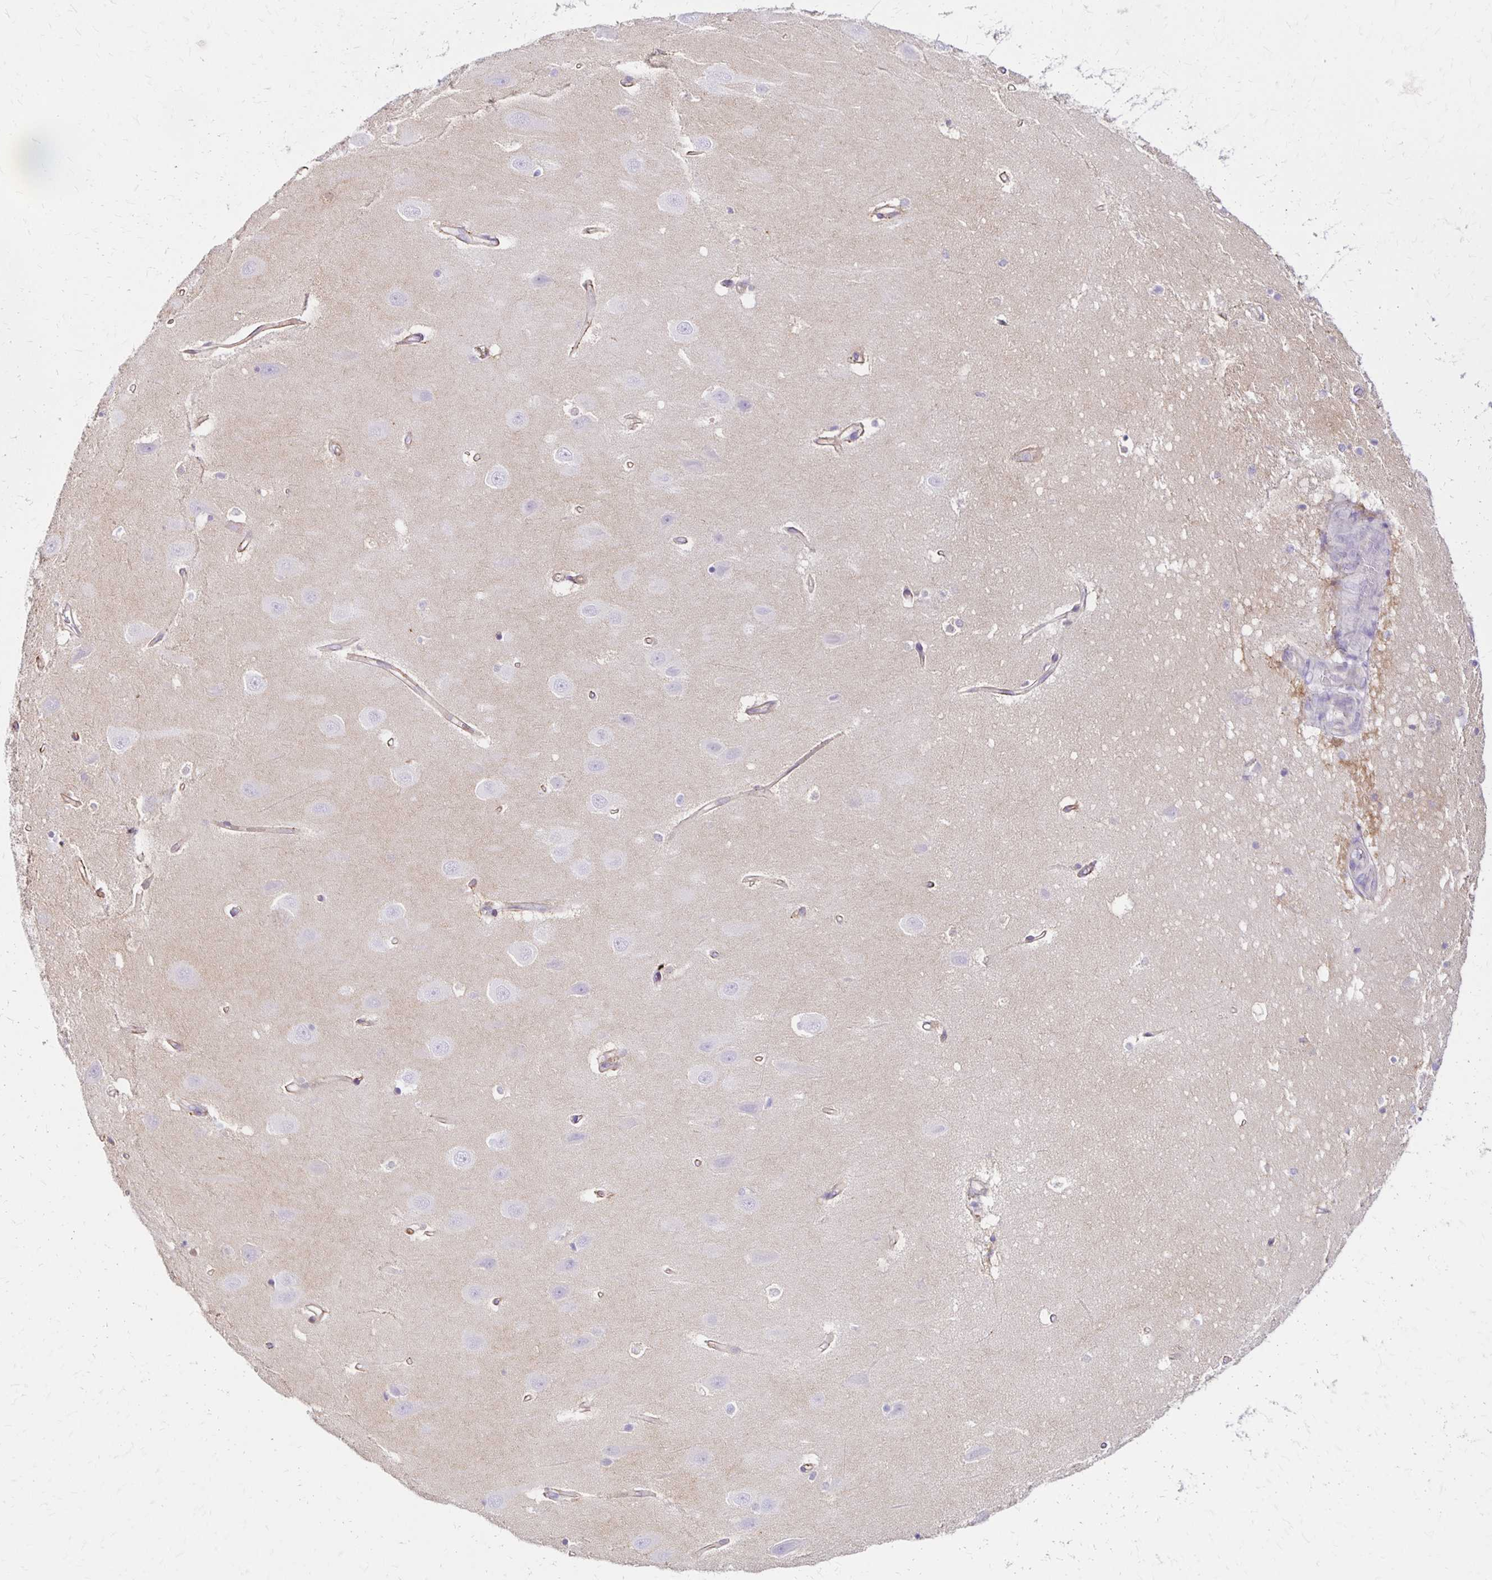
{"staining": {"intensity": "negative", "quantity": "none", "location": "none"}, "tissue": "hippocampus", "cell_type": "Glial cells", "image_type": "normal", "snomed": [{"axis": "morphology", "description": "Normal tissue, NOS"}, {"axis": "topography", "description": "Hippocampus"}], "caption": "The image exhibits no significant staining in glial cells of hippocampus.", "gene": "TTYH1", "patient": {"sex": "male", "age": 63}}